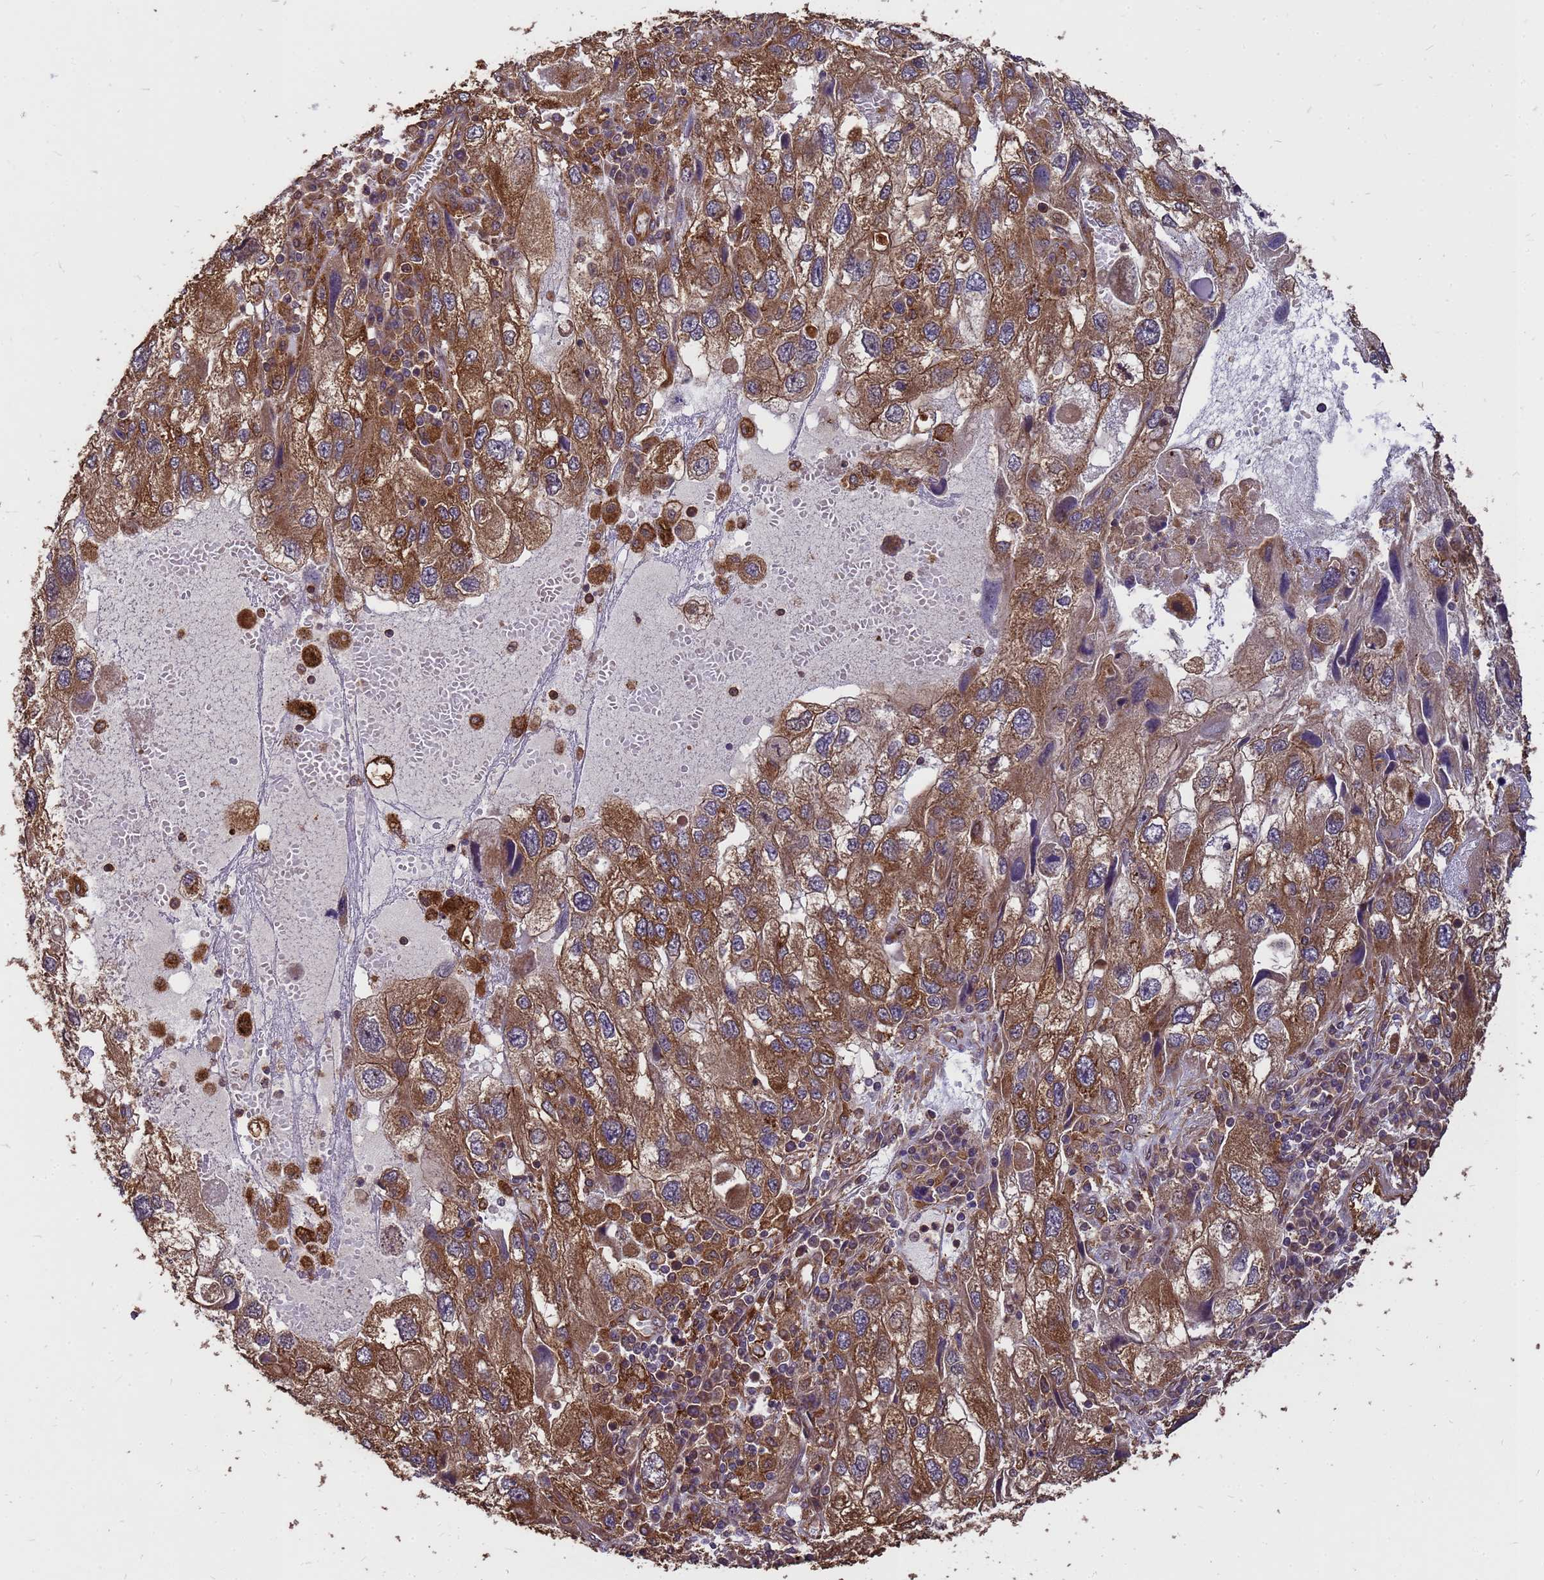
{"staining": {"intensity": "moderate", "quantity": ">75%", "location": "cytoplasmic/membranous"}, "tissue": "endometrial cancer", "cell_type": "Tumor cells", "image_type": "cancer", "snomed": [{"axis": "morphology", "description": "Adenocarcinoma, NOS"}, {"axis": "topography", "description": "Endometrium"}], "caption": "Protein staining of endometrial cancer (adenocarcinoma) tissue reveals moderate cytoplasmic/membranous expression in approximately >75% of tumor cells.", "gene": "ZNF618", "patient": {"sex": "female", "age": 49}}